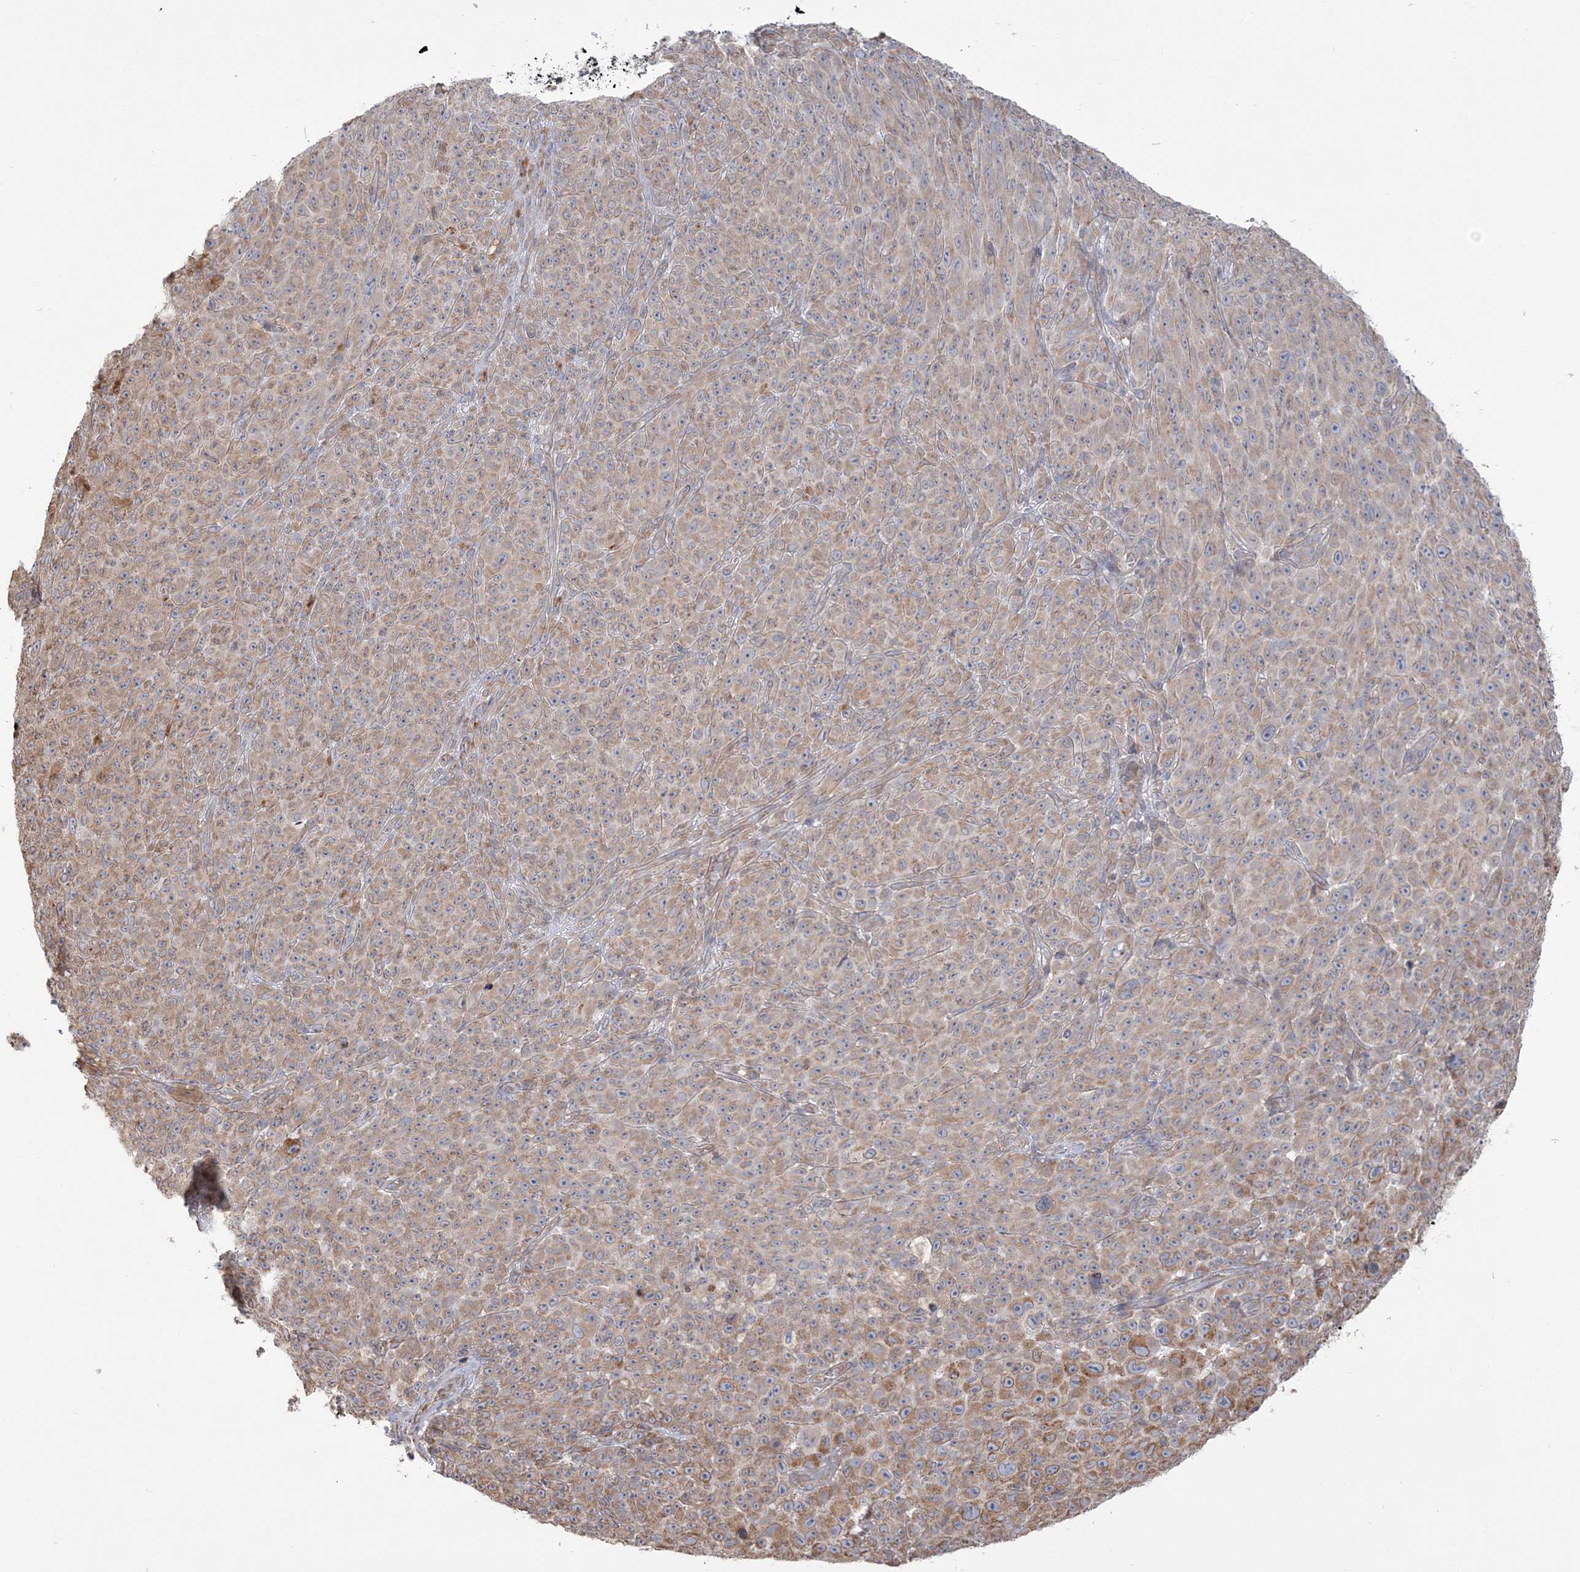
{"staining": {"intensity": "moderate", "quantity": ">75%", "location": "cytoplasmic/membranous"}, "tissue": "melanoma", "cell_type": "Tumor cells", "image_type": "cancer", "snomed": [{"axis": "morphology", "description": "Malignant melanoma, NOS"}, {"axis": "topography", "description": "Skin"}], "caption": "Immunohistochemical staining of malignant melanoma displays medium levels of moderate cytoplasmic/membranous protein staining in about >75% of tumor cells. The staining was performed using DAB (3,3'-diaminobenzidine) to visualize the protein expression in brown, while the nuclei were stained in blue with hematoxylin (Magnification: 20x).", "gene": "ZNF821", "patient": {"sex": "female", "age": 82}}